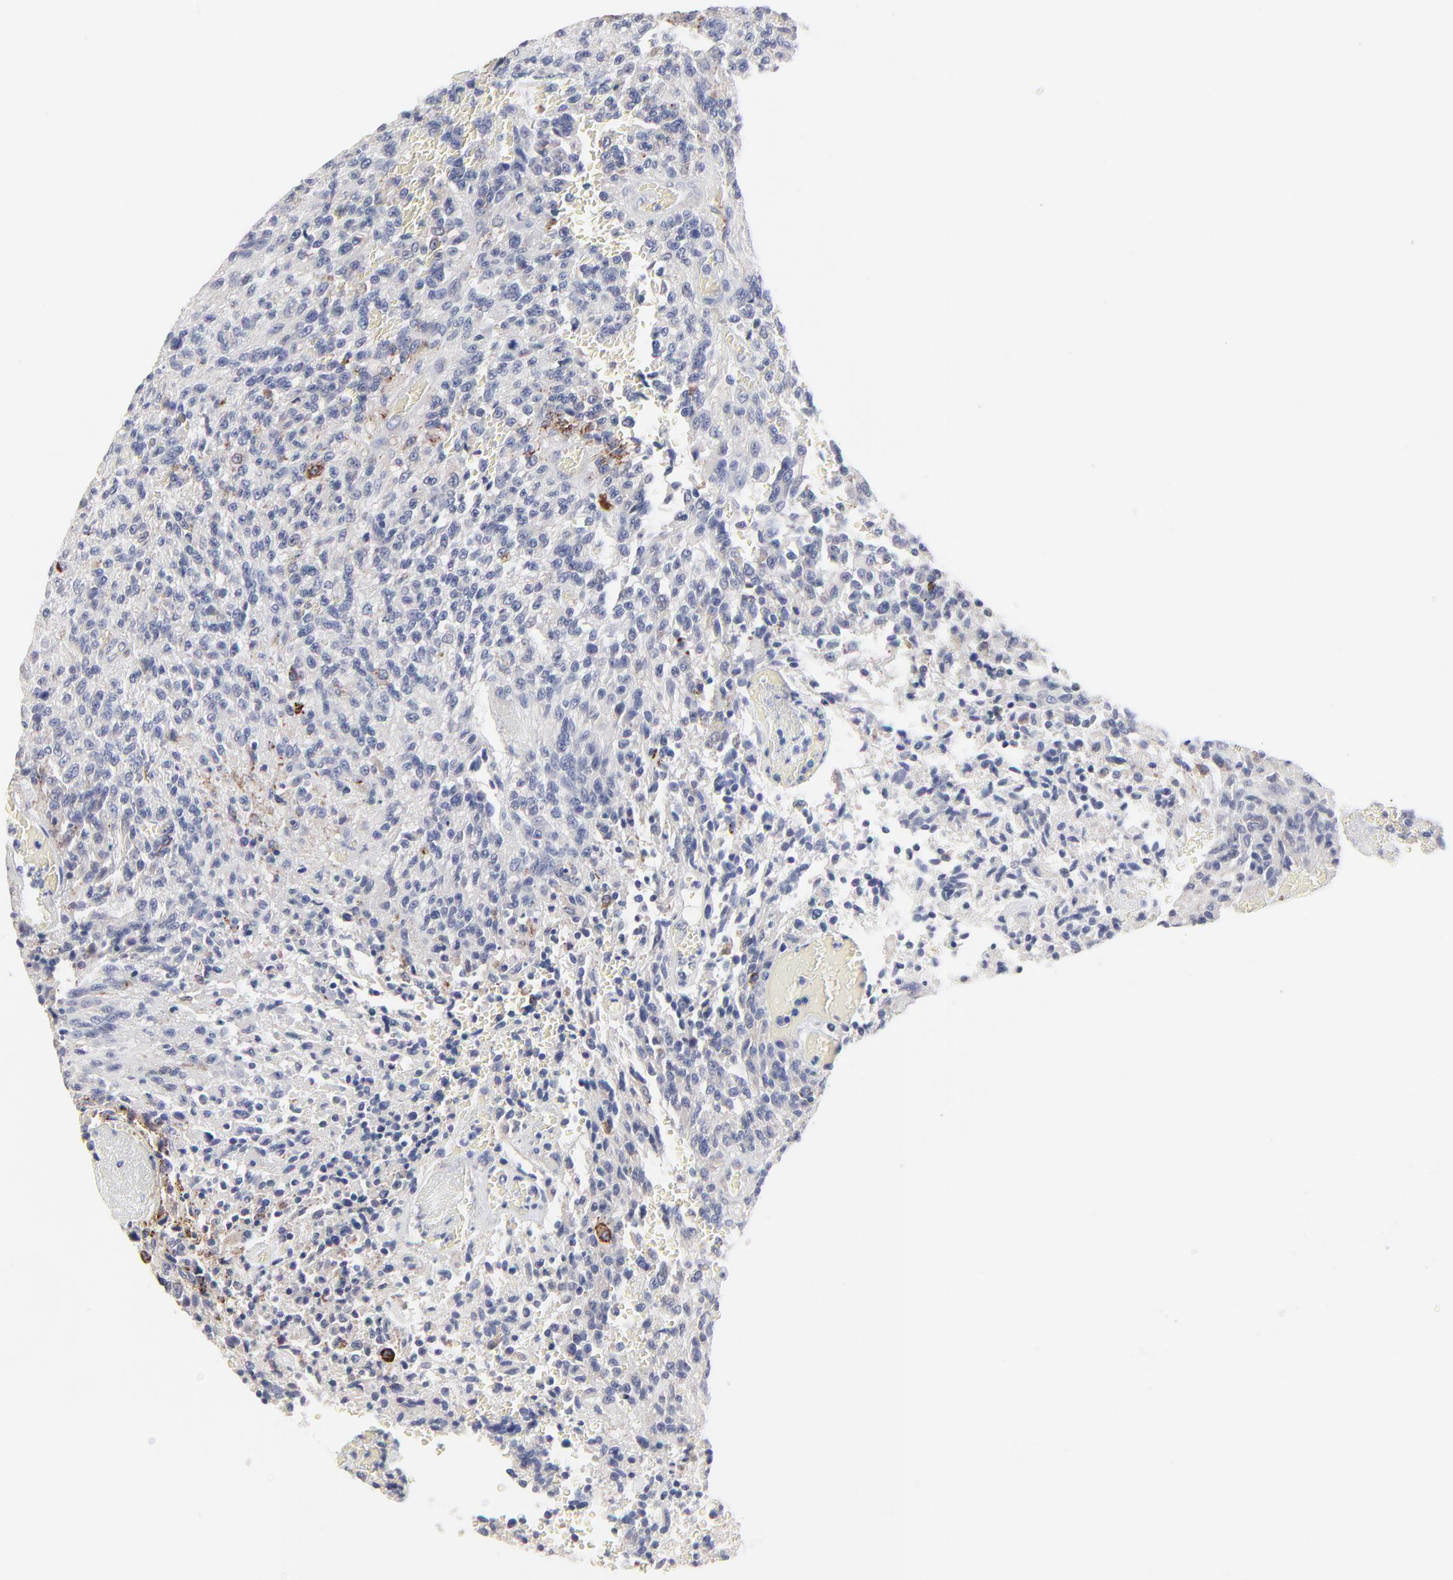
{"staining": {"intensity": "moderate", "quantity": "<25%", "location": "cytoplasmic/membranous"}, "tissue": "glioma", "cell_type": "Tumor cells", "image_type": "cancer", "snomed": [{"axis": "morphology", "description": "Normal tissue, NOS"}, {"axis": "morphology", "description": "Glioma, malignant, High grade"}, {"axis": "topography", "description": "Cerebral cortex"}], "caption": "Glioma was stained to show a protein in brown. There is low levels of moderate cytoplasmic/membranous expression in about <25% of tumor cells.", "gene": "TRIM22", "patient": {"sex": "male", "age": 56}}